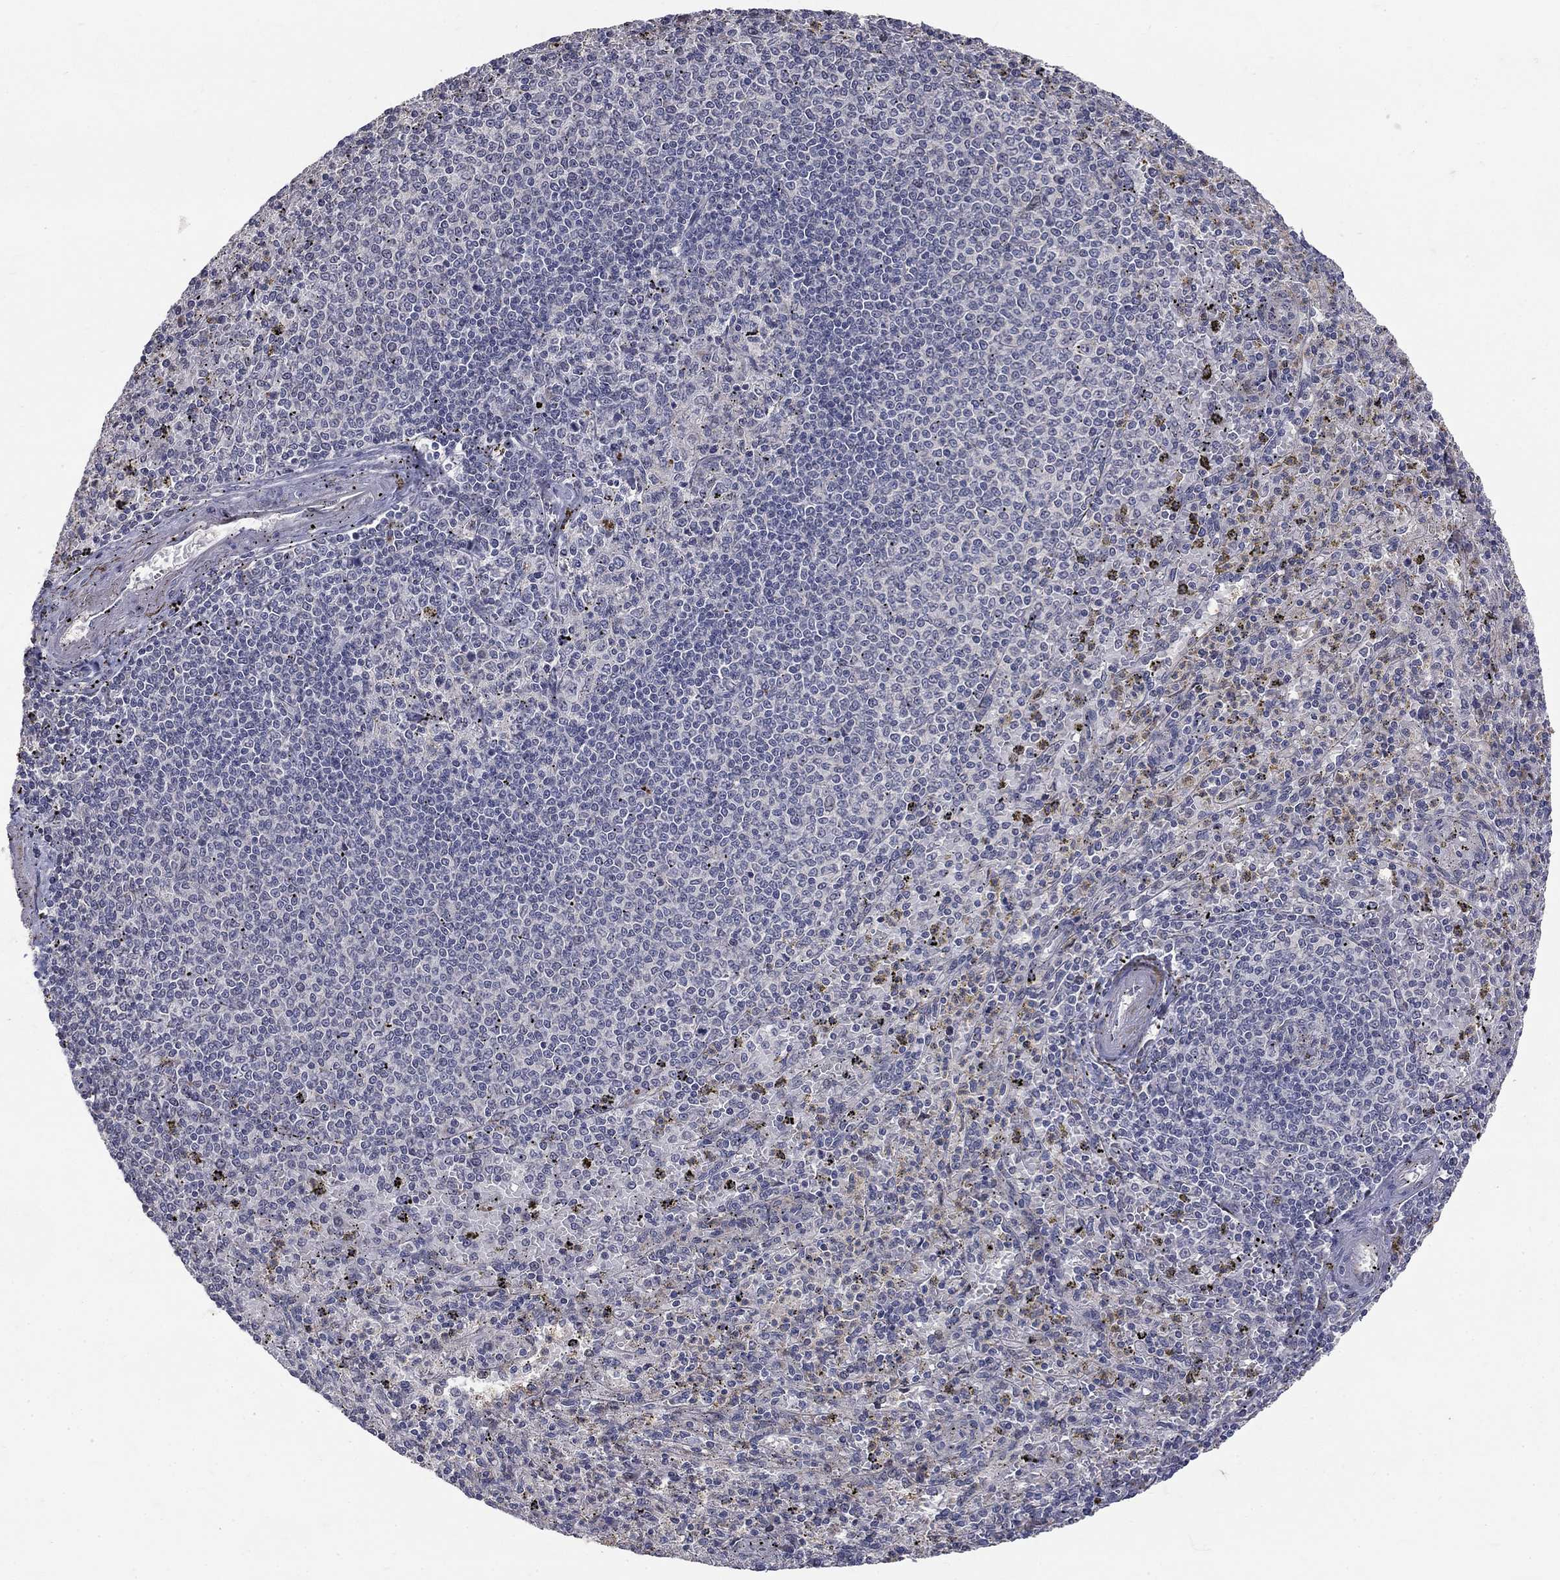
{"staining": {"intensity": "negative", "quantity": "none", "location": "none"}, "tissue": "spleen", "cell_type": "Cells in red pulp", "image_type": "normal", "snomed": [{"axis": "morphology", "description": "Normal tissue, NOS"}, {"axis": "topography", "description": "Spleen"}], "caption": "This is an immunohistochemistry (IHC) photomicrograph of benign human spleen. There is no expression in cells in red pulp.", "gene": "FAM3B", "patient": {"sex": "male", "age": 60}}